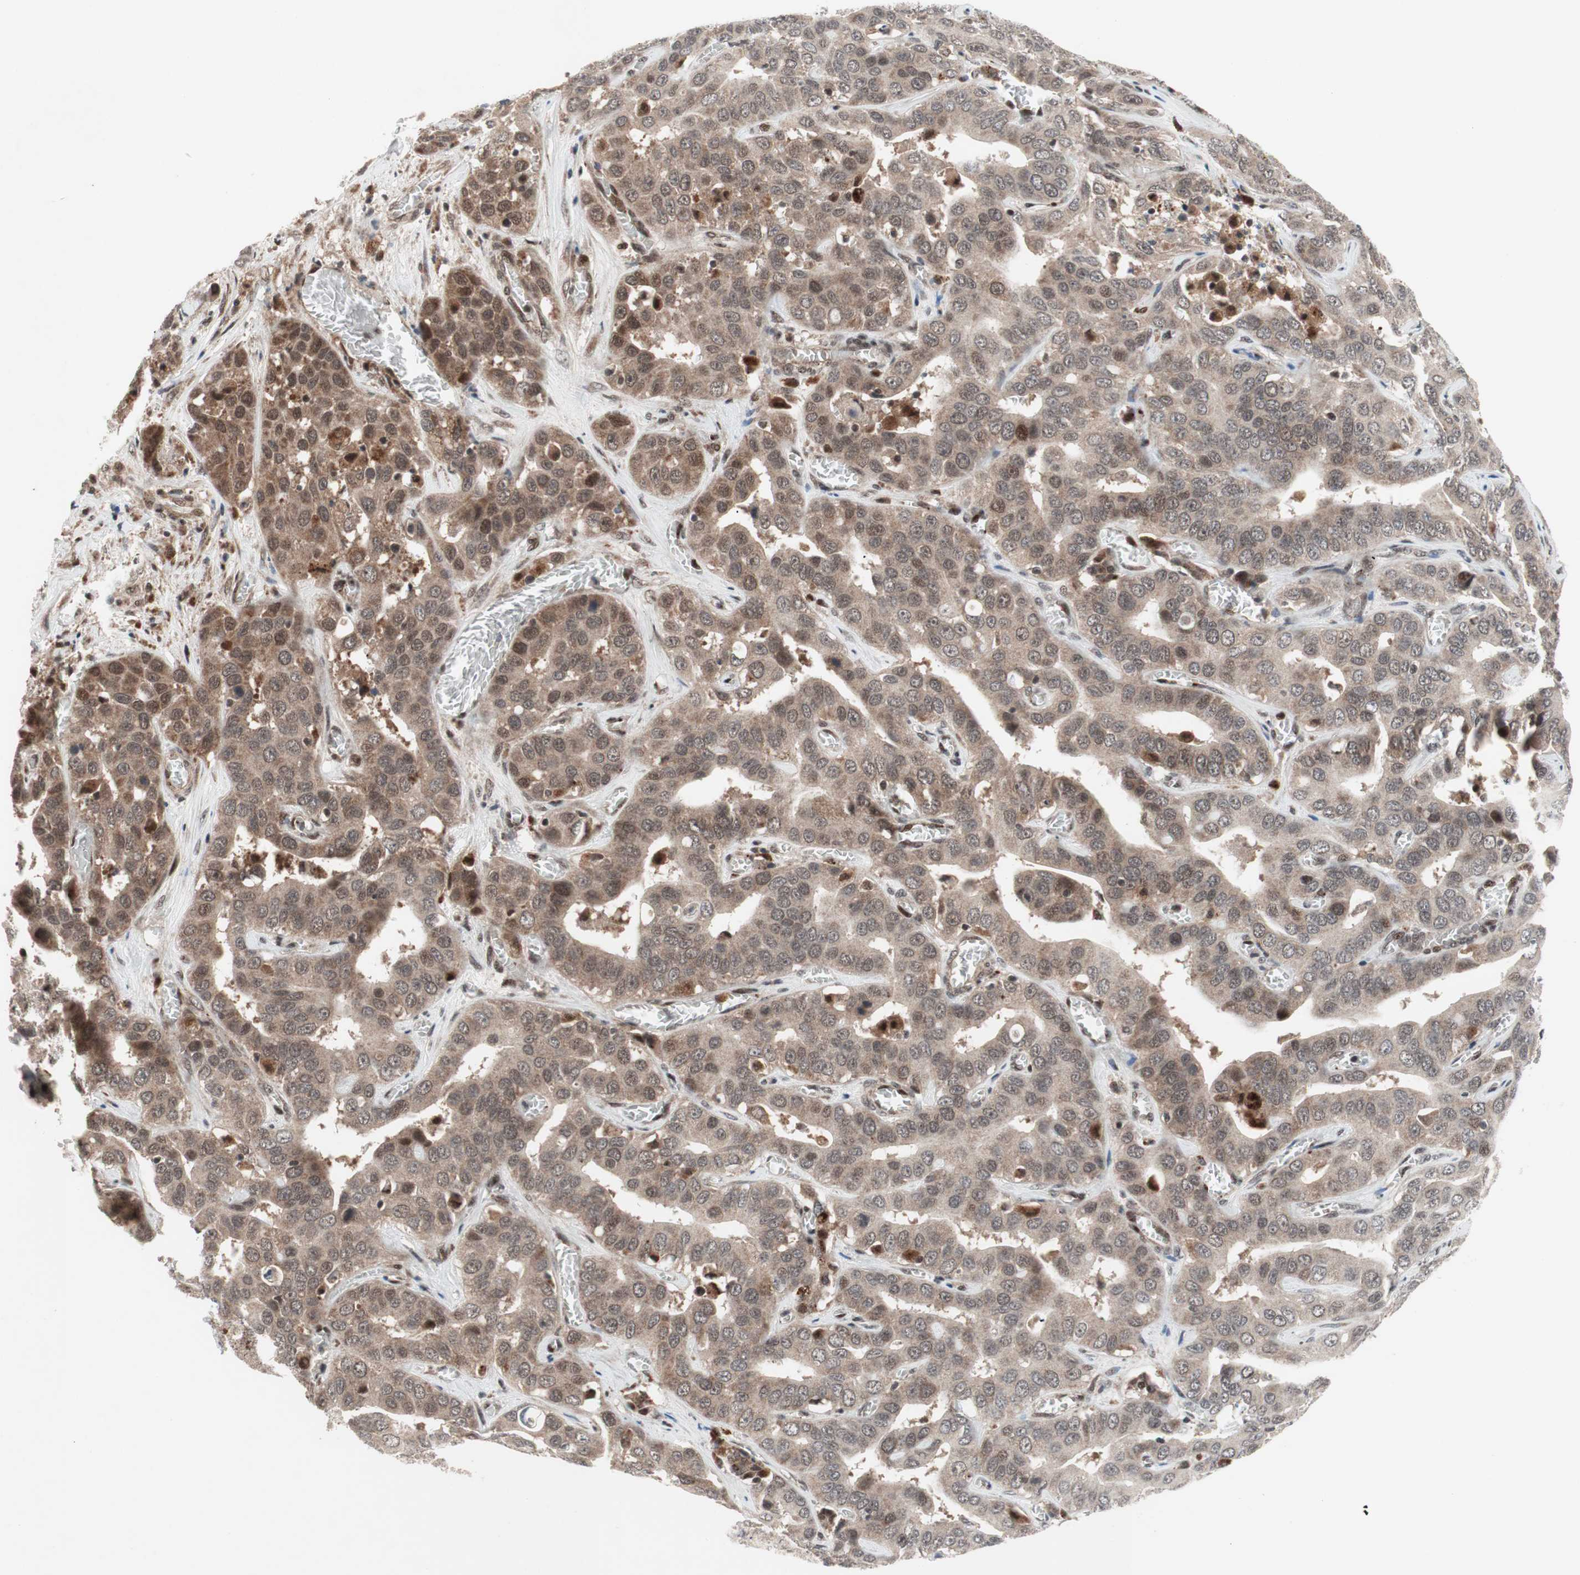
{"staining": {"intensity": "moderate", "quantity": ">75%", "location": "cytoplasmic/membranous,nuclear"}, "tissue": "liver cancer", "cell_type": "Tumor cells", "image_type": "cancer", "snomed": [{"axis": "morphology", "description": "Cholangiocarcinoma"}, {"axis": "topography", "description": "Liver"}], "caption": "DAB immunohistochemical staining of cholangiocarcinoma (liver) reveals moderate cytoplasmic/membranous and nuclear protein positivity in approximately >75% of tumor cells.", "gene": "TCF12", "patient": {"sex": "female", "age": 52}}